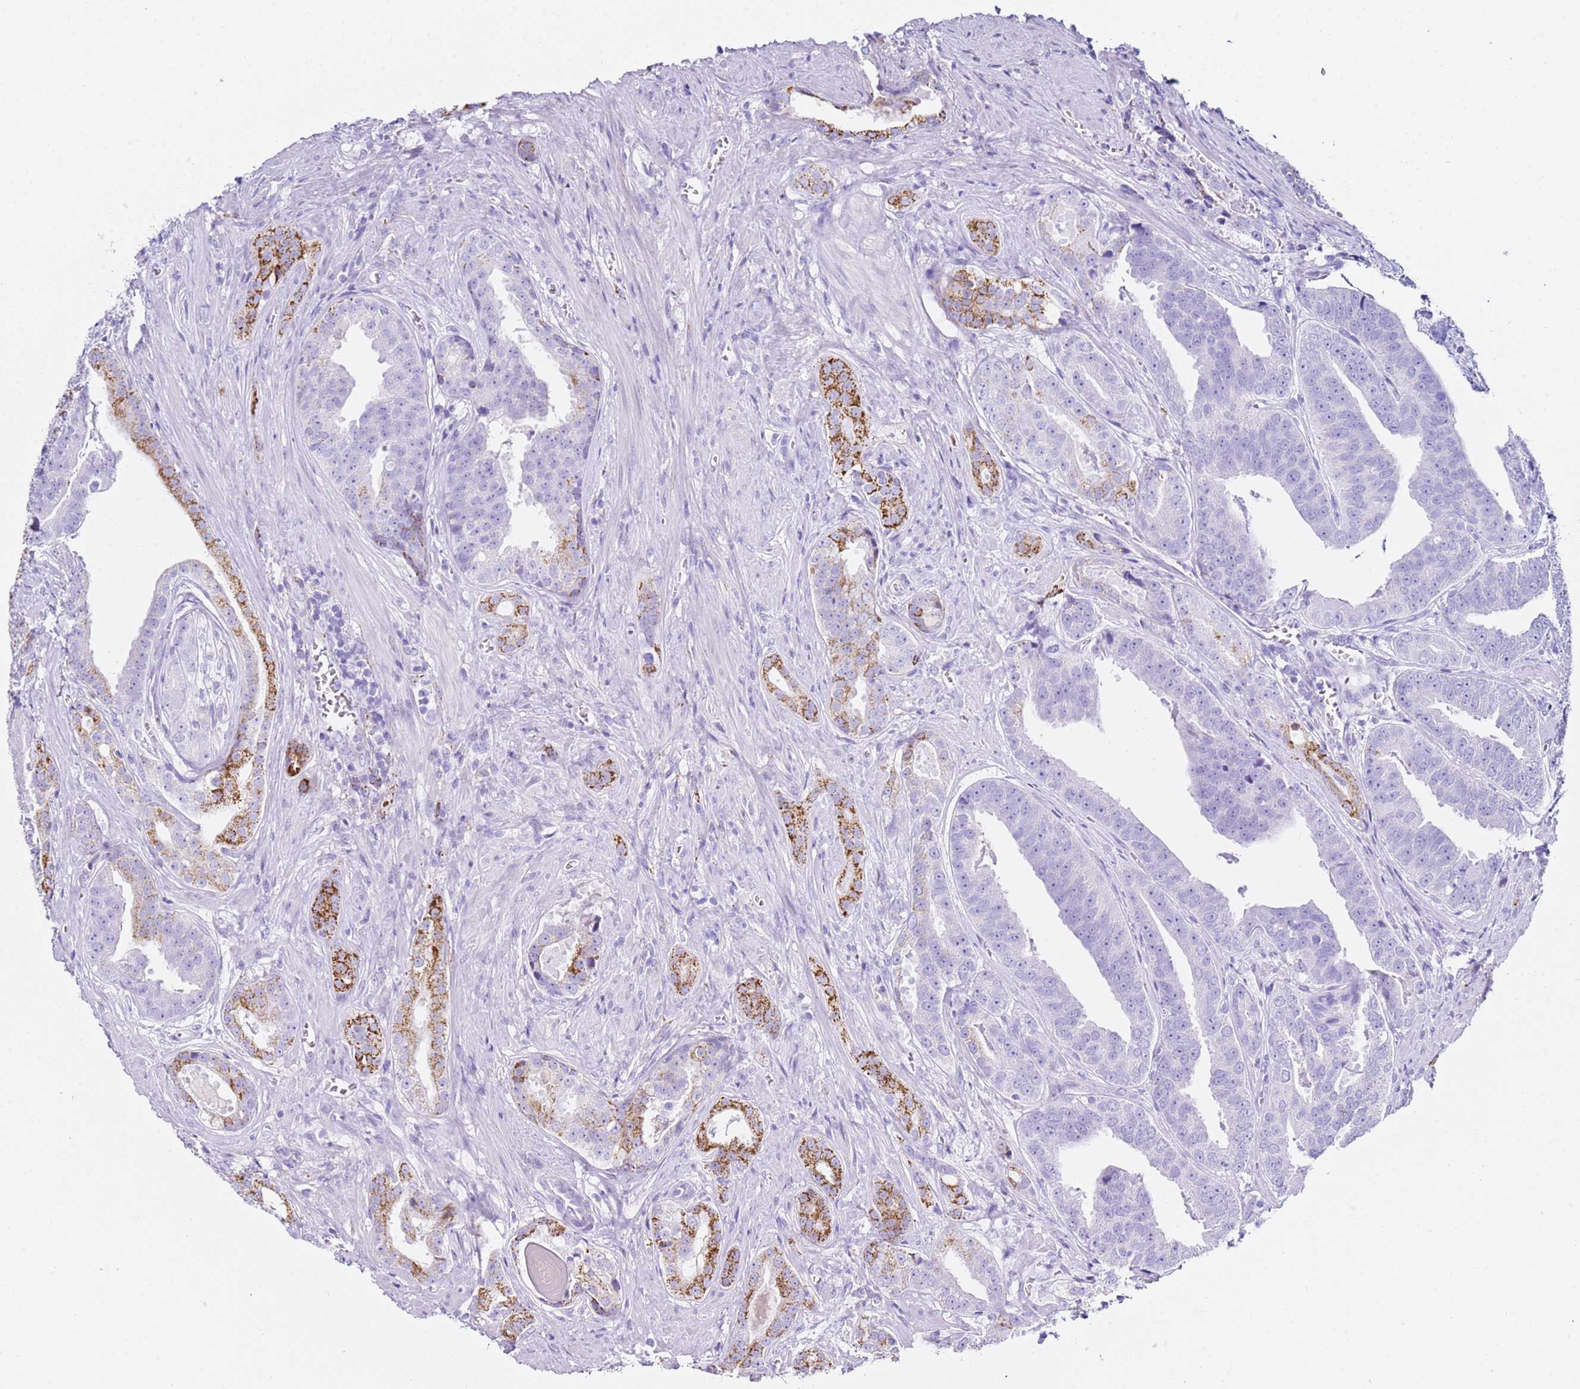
{"staining": {"intensity": "moderate", "quantity": "<25%", "location": "cytoplasmic/membranous"}, "tissue": "prostate cancer", "cell_type": "Tumor cells", "image_type": "cancer", "snomed": [{"axis": "morphology", "description": "Adenocarcinoma, High grade"}, {"axis": "topography", "description": "Prostate"}], "caption": "Brown immunohistochemical staining in human prostate cancer demonstrates moderate cytoplasmic/membranous staining in approximately <25% of tumor cells. (IHC, brightfield microscopy, high magnification).", "gene": "PTBP2", "patient": {"sex": "male", "age": 55}}